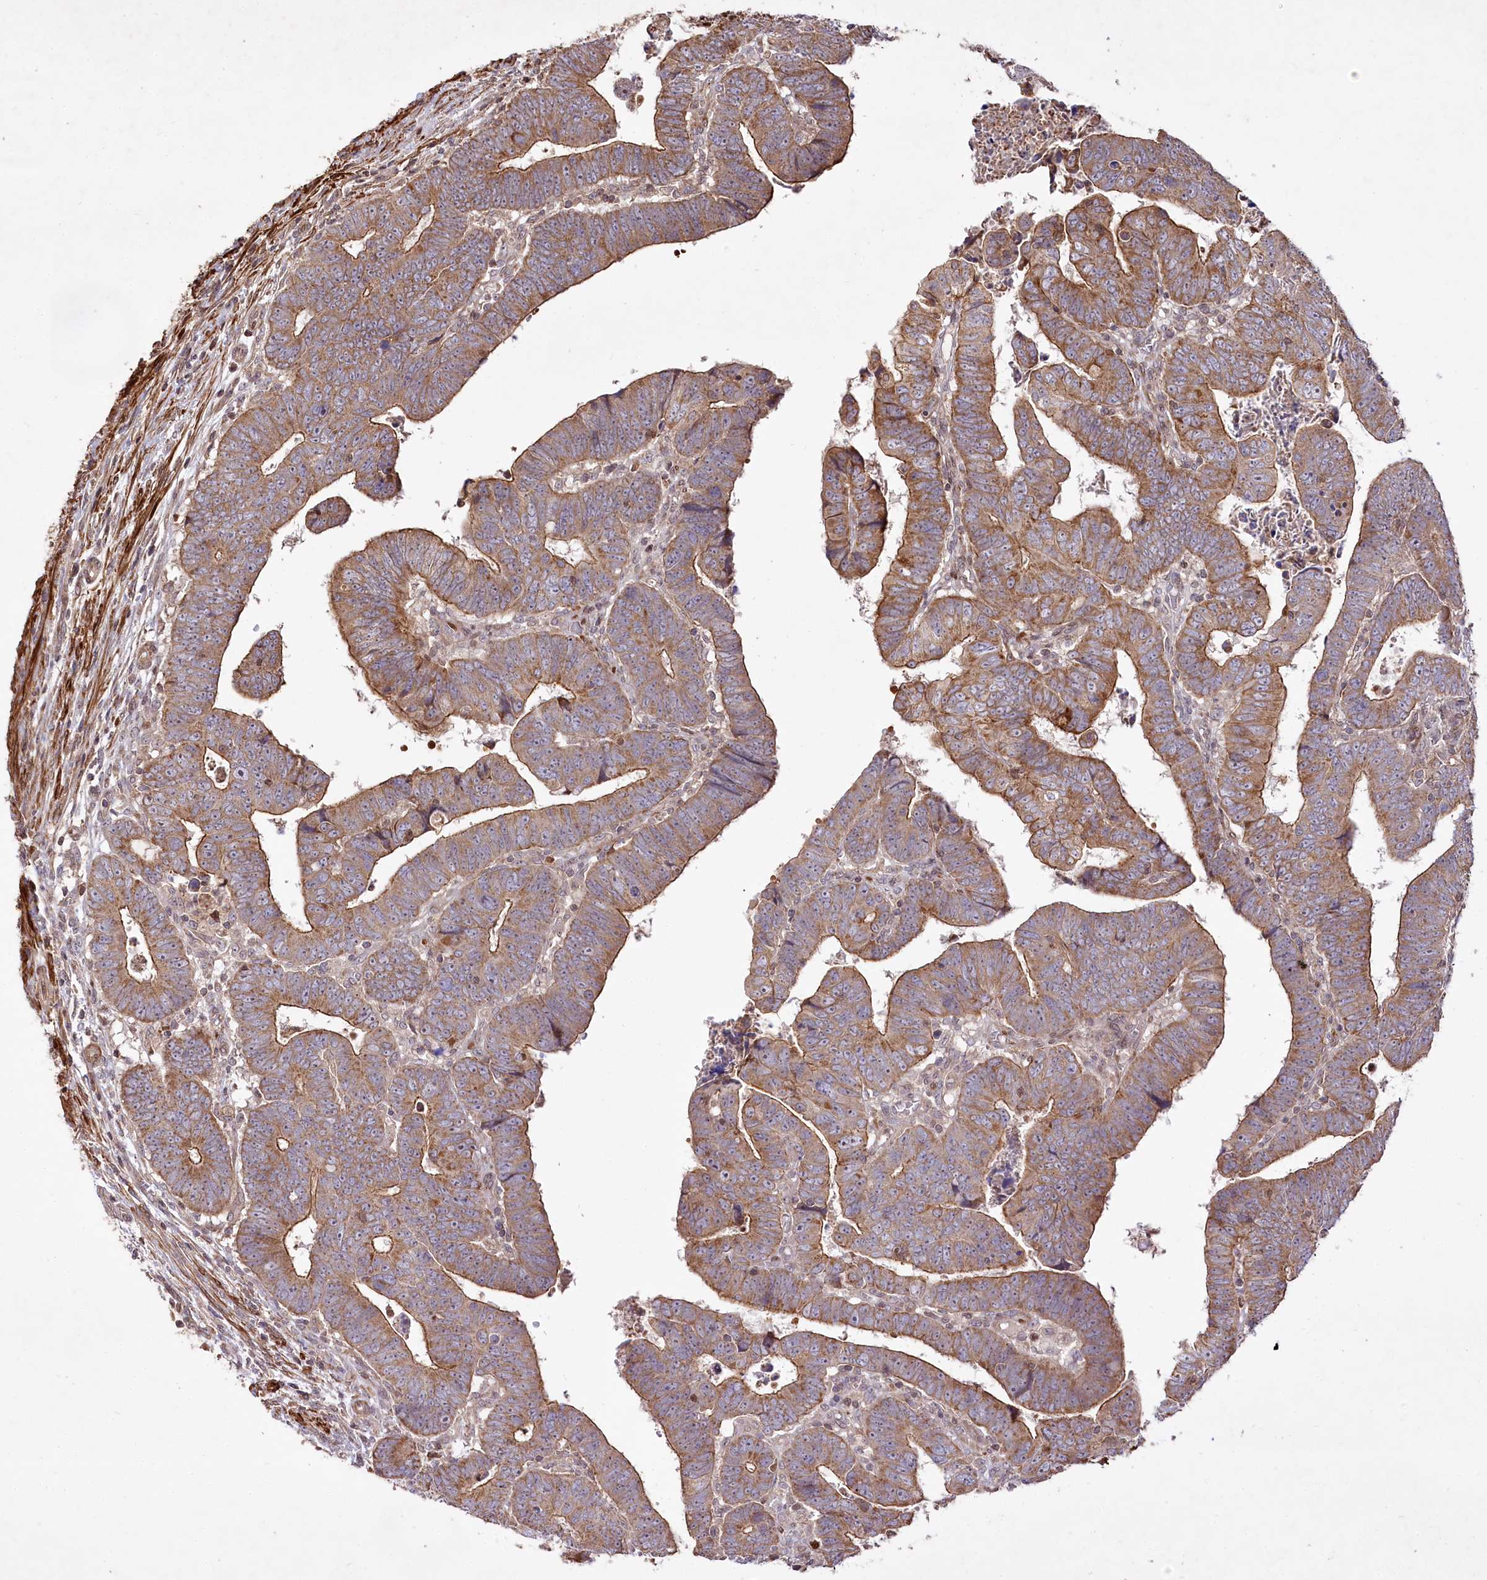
{"staining": {"intensity": "moderate", "quantity": ">75%", "location": "cytoplasmic/membranous"}, "tissue": "colorectal cancer", "cell_type": "Tumor cells", "image_type": "cancer", "snomed": [{"axis": "morphology", "description": "Normal tissue, NOS"}, {"axis": "morphology", "description": "Adenocarcinoma, NOS"}, {"axis": "topography", "description": "Rectum"}], "caption": "This micrograph shows colorectal cancer (adenocarcinoma) stained with immunohistochemistry to label a protein in brown. The cytoplasmic/membranous of tumor cells show moderate positivity for the protein. Nuclei are counter-stained blue.", "gene": "PSTK", "patient": {"sex": "female", "age": 65}}